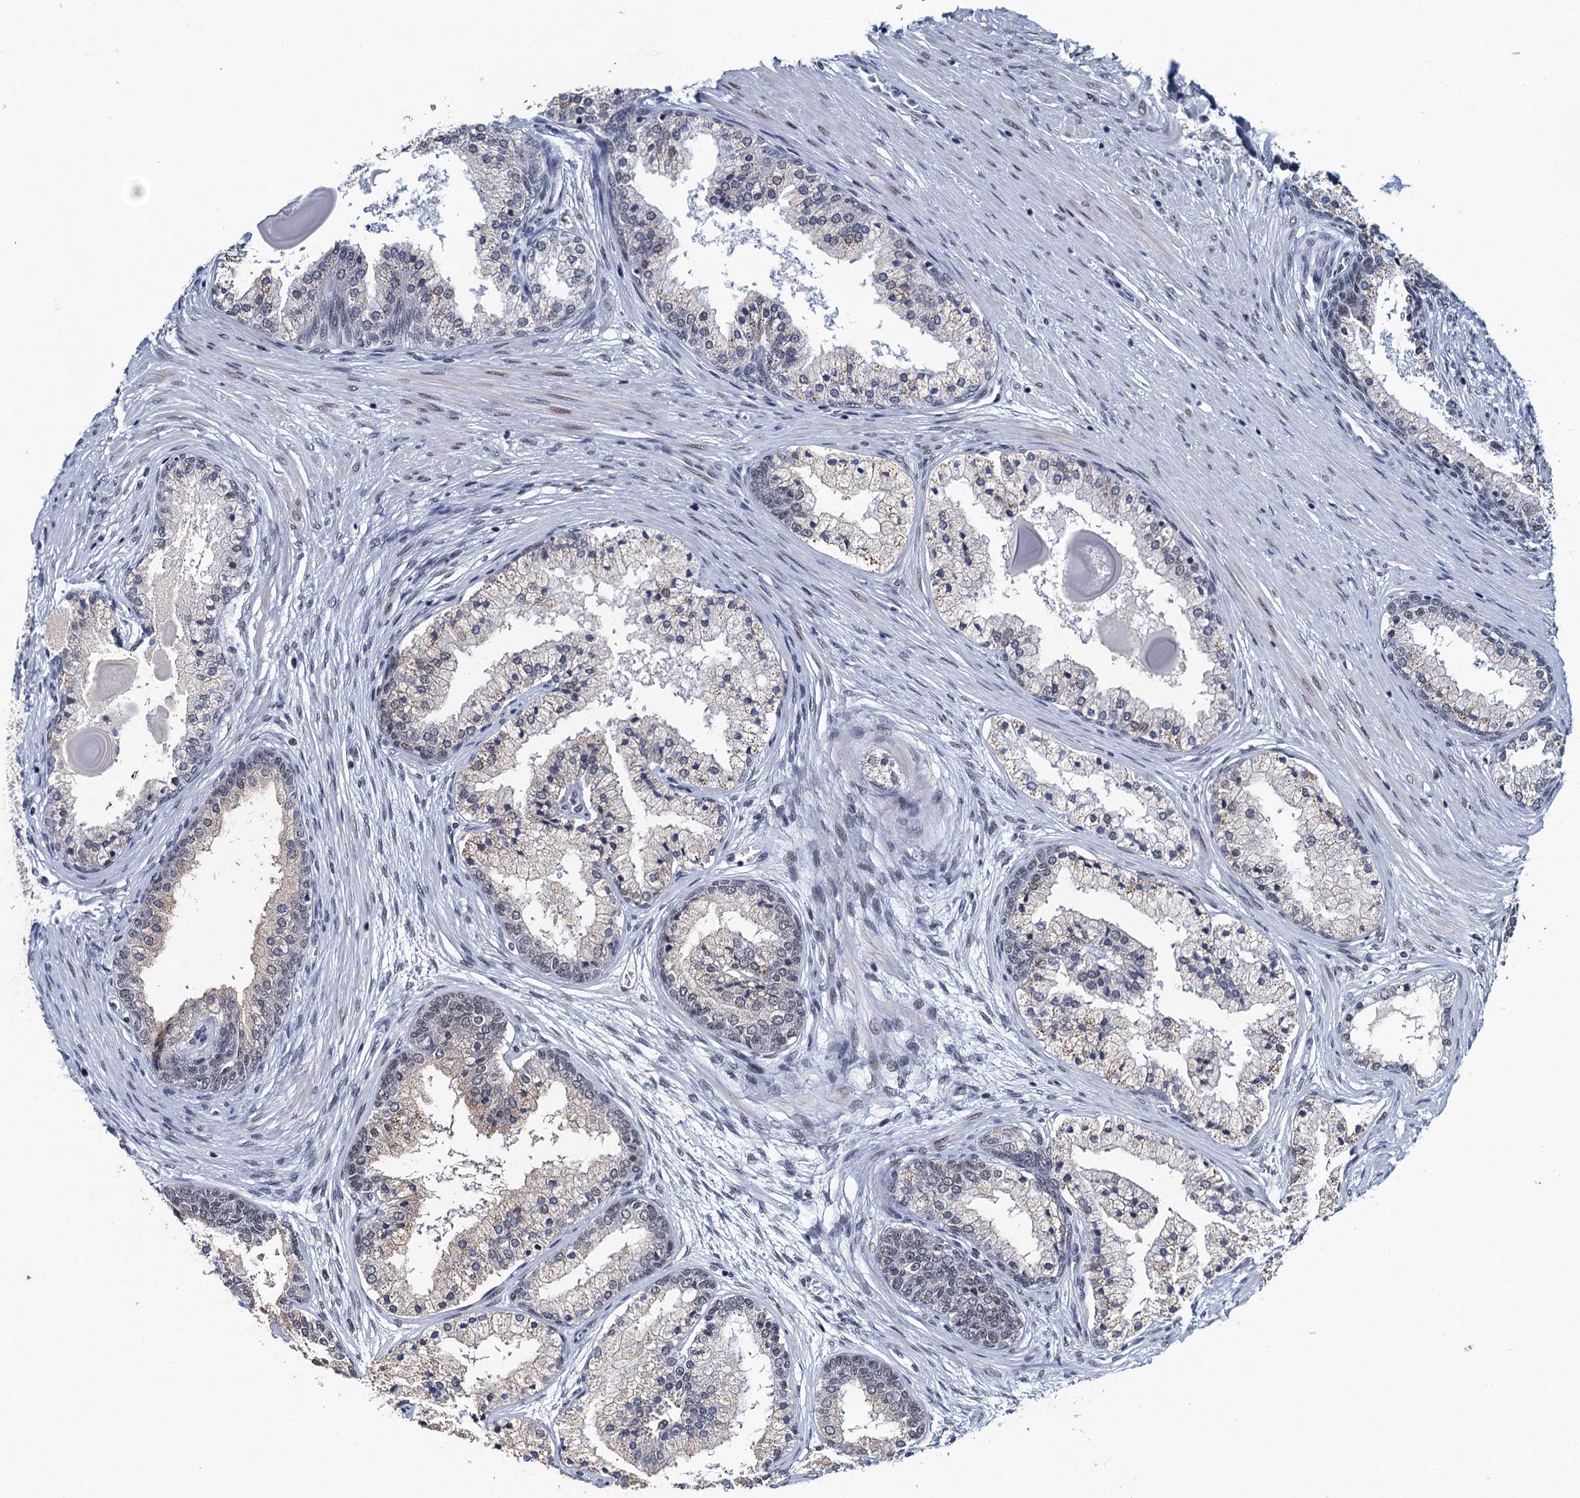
{"staining": {"intensity": "negative", "quantity": "none", "location": "none"}, "tissue": "prostate cancer", "cell_type": "Tumor cells", "image_type": "cancer", "snomed": [{"axis": "morphology", "description": "Adenocarcinoma, Low grade"}, {"axis": "topography", "description": "Prostate"}], "caption": "Human prostate cancer (low-grade adenocarcinoma) stained for a protein using immunohistochemistry (IHC) shows no staining in tumor cells.", "gene": "HNRNPUL2", "patient": {"sex": "male", "age": 59}}